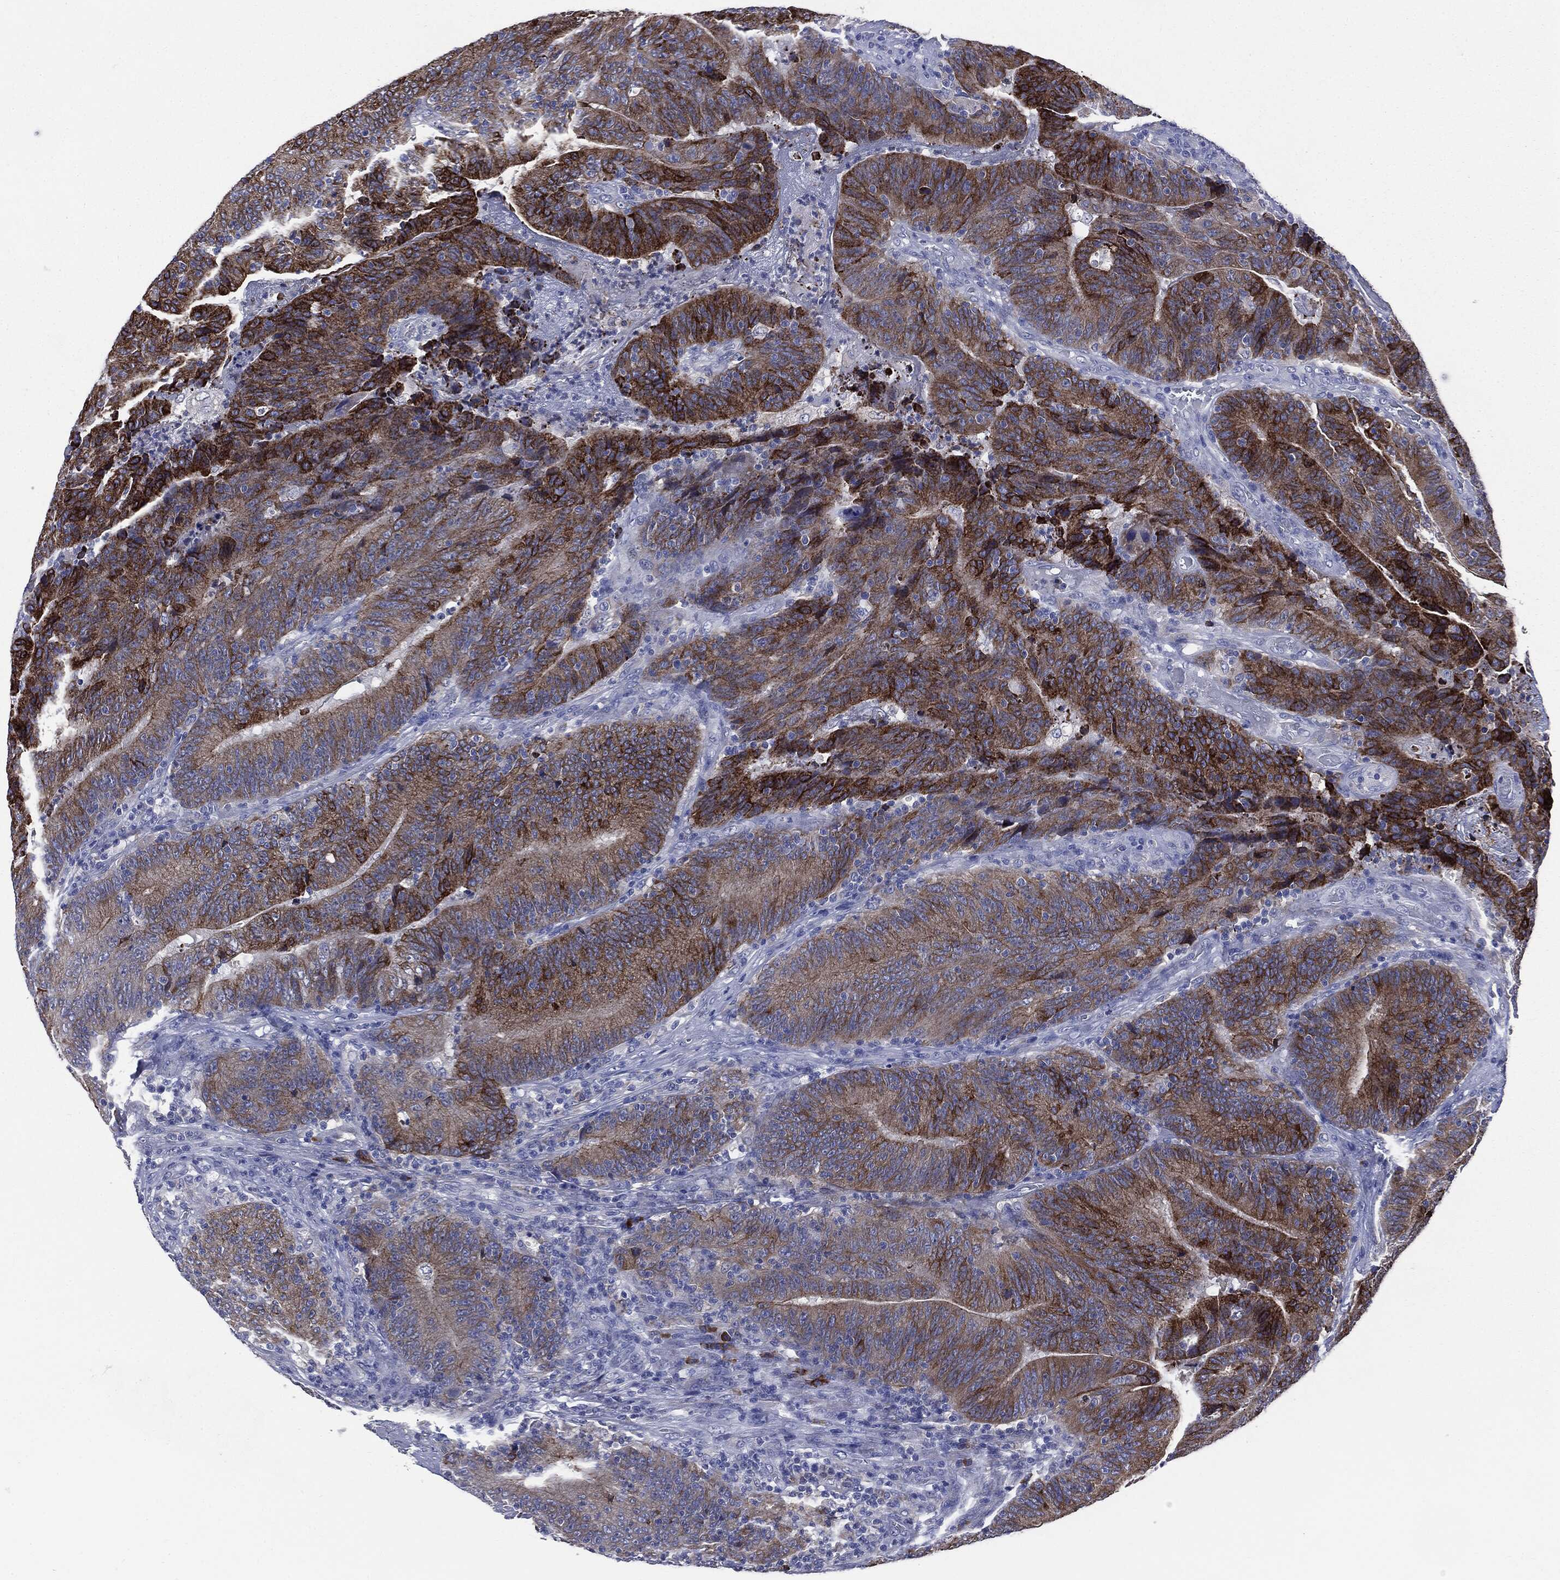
{"staining": {"intensity": "strong", "quantity": ">75%", "location": "cytoplasmic/membranous"}, "tissue": "colorectal cancer", "cell_type": "Tumor cells", "image_type": "cancer", "snomed": [{"axis": "morphology", "description": "Adenocarcinoma, NOS"}, {"axis": "topography", "description": "Colon"}], "caption": "Human colorectal cancer (adenocarcinoma) stained with a brown dye demonstrates strong cytoplasmic/membranous positive positivity in approximately >75% of tumor cells.", "gene": "PTGS2", "patient": {"sex": "female", "age": 75}}